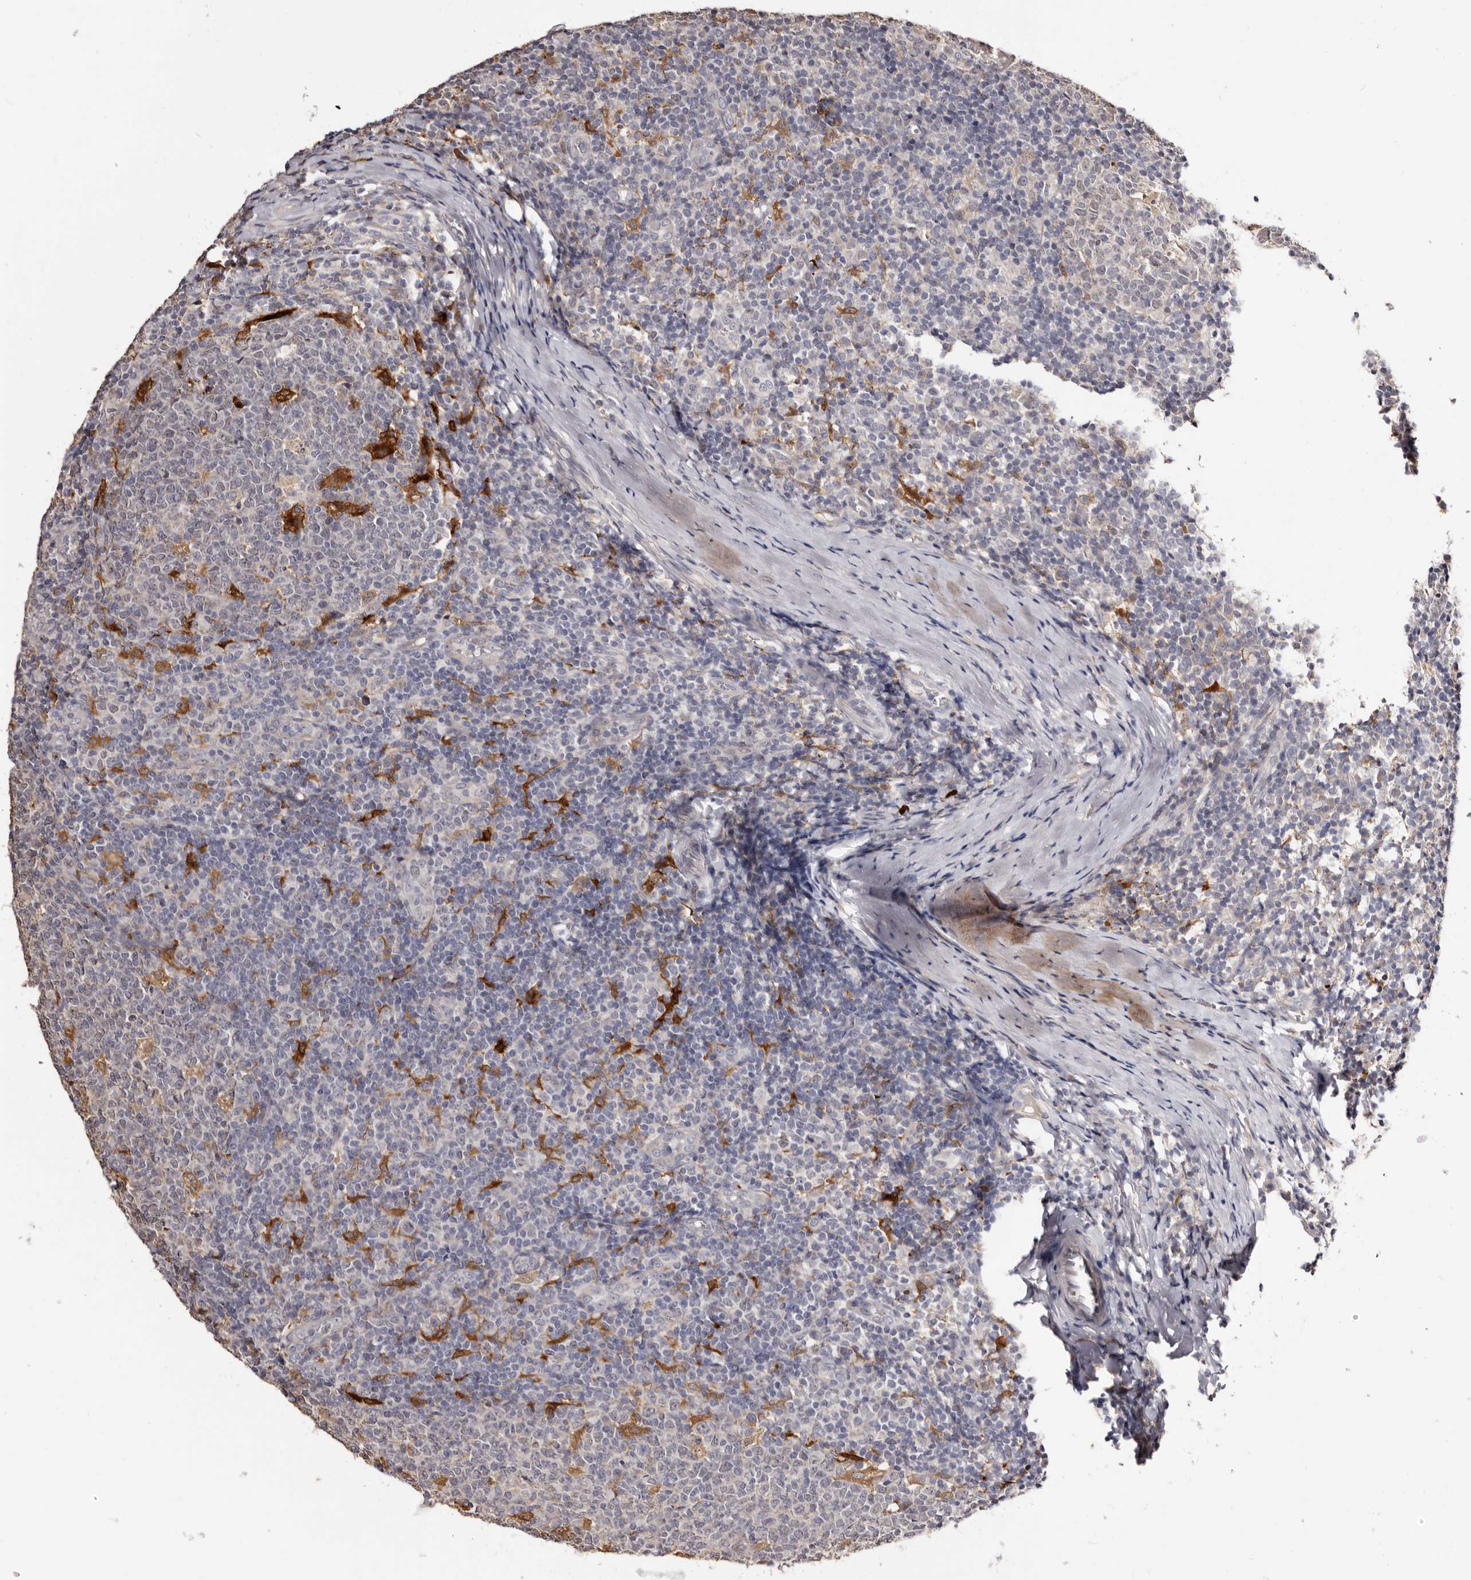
{"staining": {"intensity": "strong", "quantity": "<25%", "location": "cytoplasmic/membranous"}, "tissue": "tonsil", "cell_type": "Germinal center cells", "image_type": "normal", "snomed": [{"axis": "morphology", "description": "Normal tissue, NOS"}, {"axis": "topography", "description": "Tonsil"}], "caption": "Normal tonsil demonstrates strong cytoplasmic/membranous expression in about <25% of germinal center cells.", "gene": "PTAFR", "patient": {"sex": "female", "age": 19}}